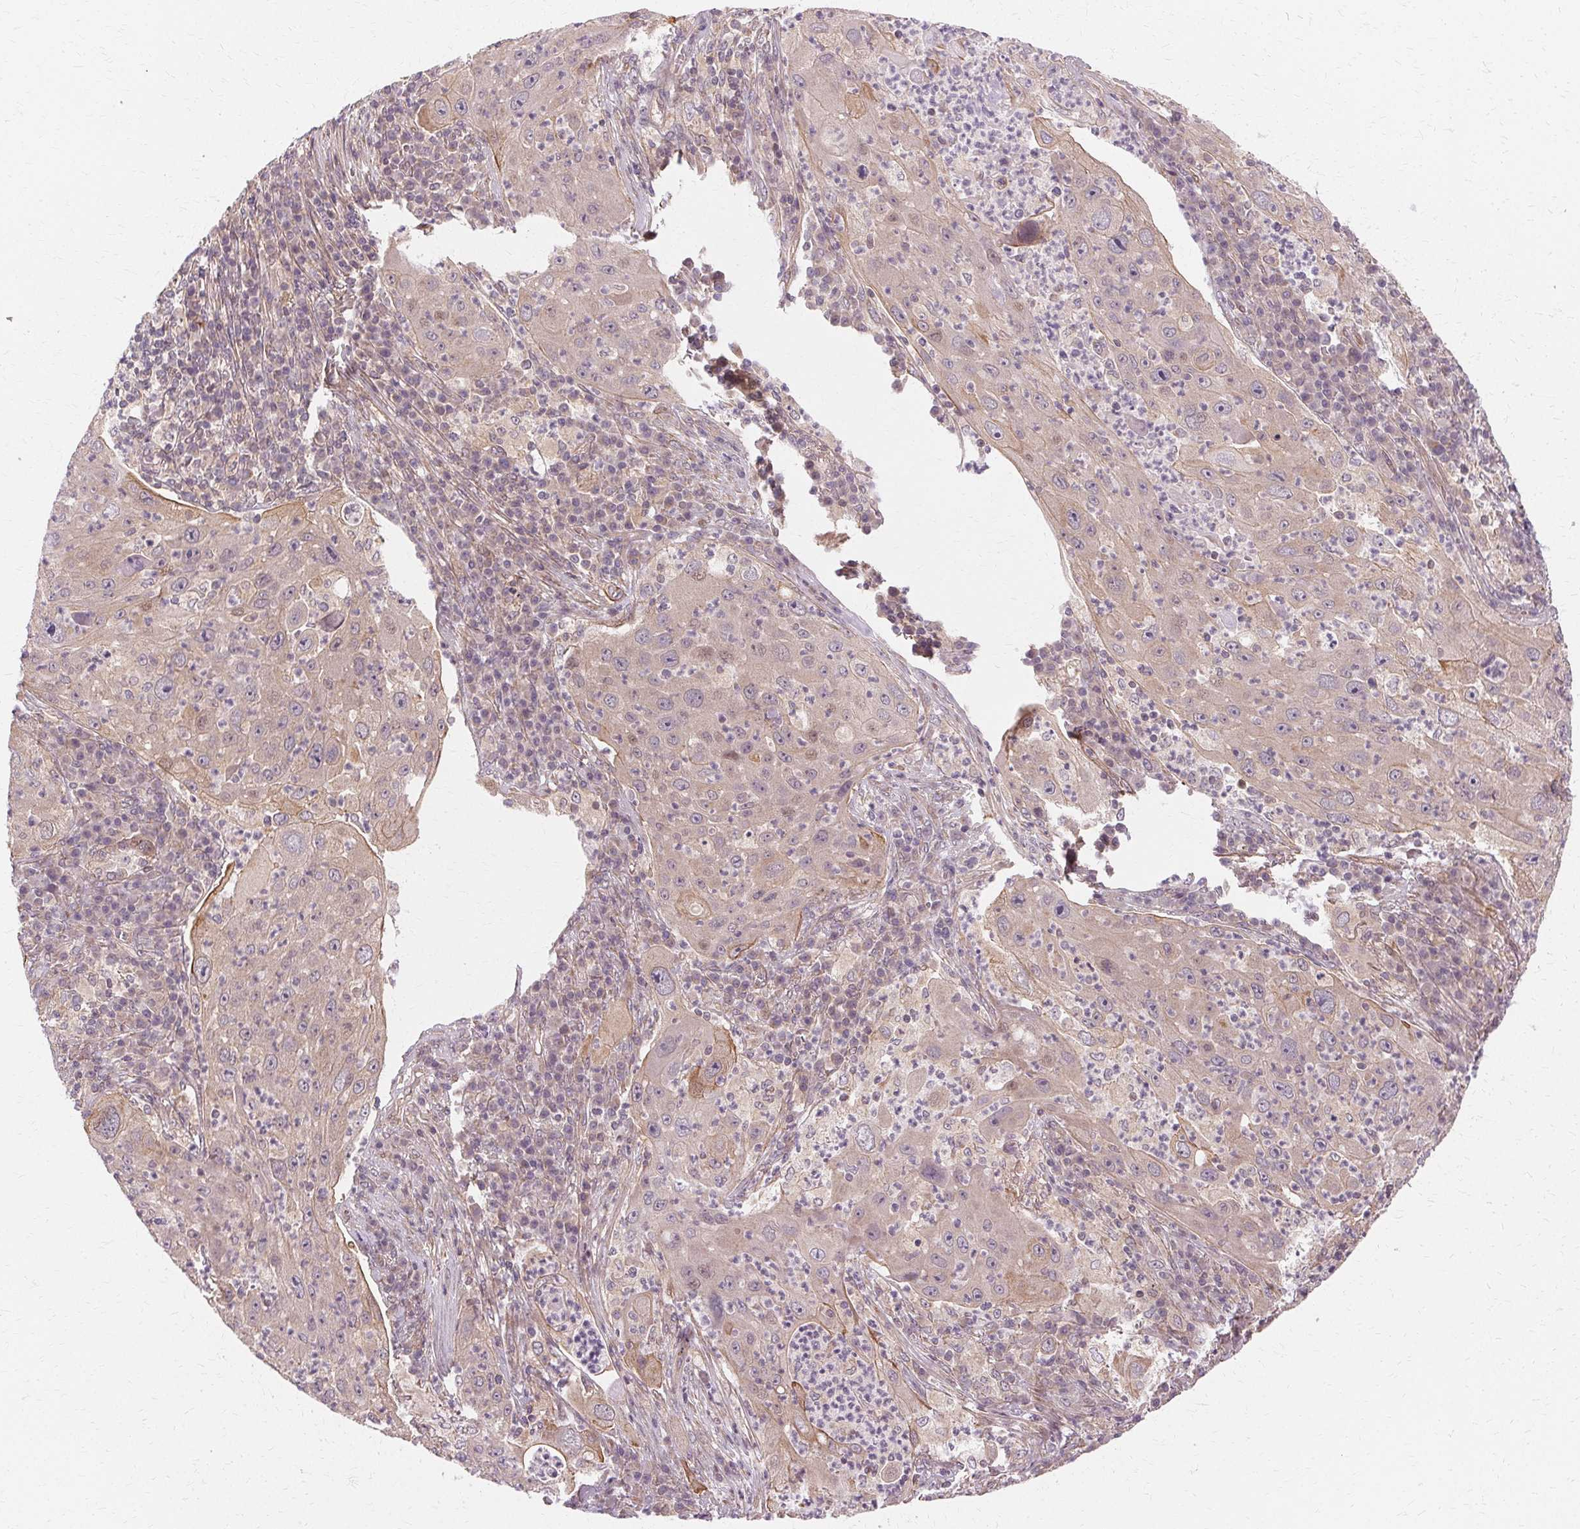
{"staining": {"intensity": "negative", "quantity": "none", "location": "none"}, "tissue": "lung cancer", "cell_type": "Tumor cells", "image_type": "cancer", "snomed": [{"axis": "morphology", "description": "Squamous cell carcinoma, NOS"}, {"axis": "topography", "description": "Lung"}], "caption": "The immunohistochemistry (IHC) micrograph has no significant expression in tumor cells of lung squamous cell carcinoma tissue.", "gene": "USP8", "patient": {"sex": "female", "age": 59}}